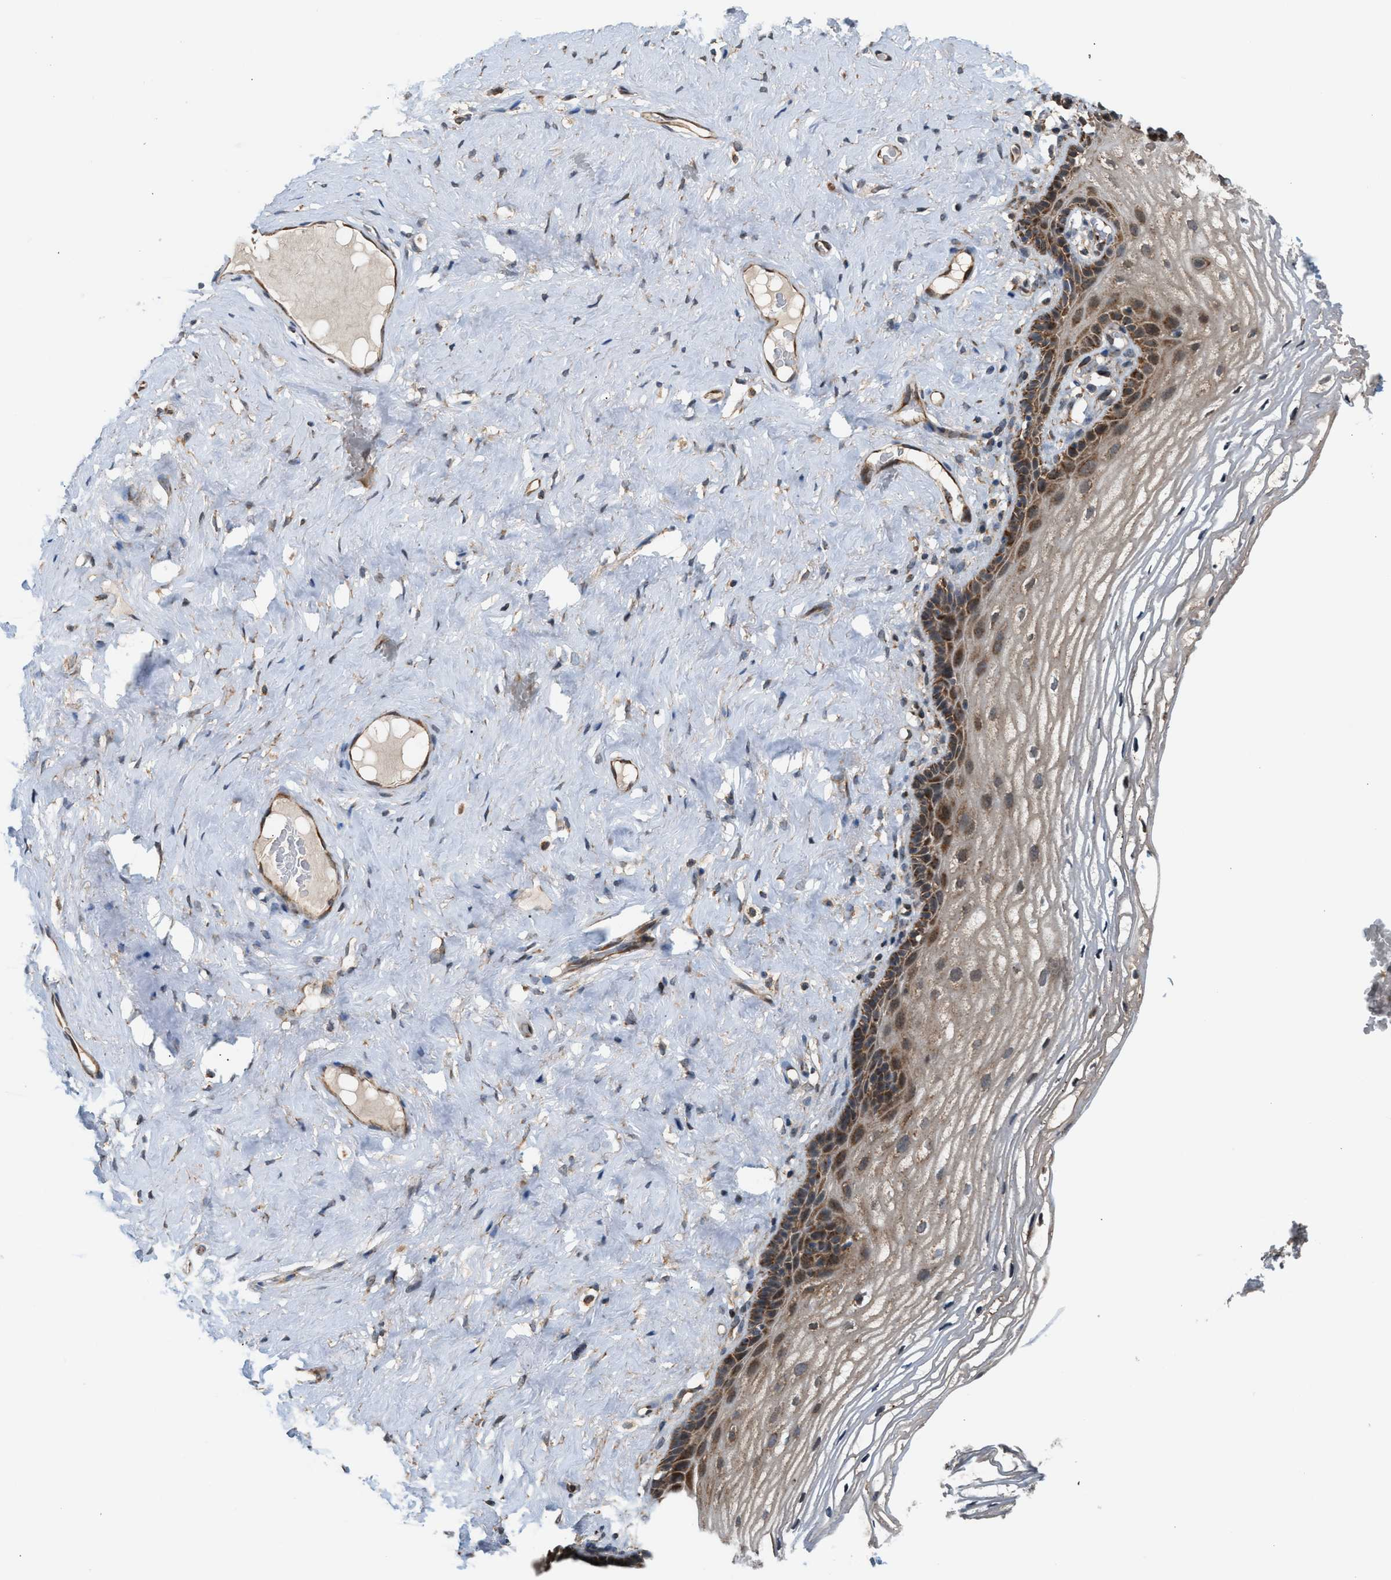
{"staining": {"intensity": "strong", "quantity": ">75%", "location": "cytoplasmic/membranous"}, "tissue": "vagina", "cell_type": "Squamous epithelial cells", "image_type": "normal", "snomed": [{"axis": "morphology", "description": "Normal tissue, NOS"}, {"axis": "morphology", "description": "Adenocarcinoma, NOS"}, {"axis": "topography", "description": "Rectum"}, {"axis": "topography", "description": "Vagina"}], "caption": "Normal vagina displays strong cytoplasmic/membranous staining in approximately >75% of squamous epithelial cells, visualized by immunohistochemistry. Immunohistochemistry (ihc) stains the protein of interest in brown and the nuclei are stained blue.", "gene": "SGSM2", "patient": {"sex": "female", "age": 71}}